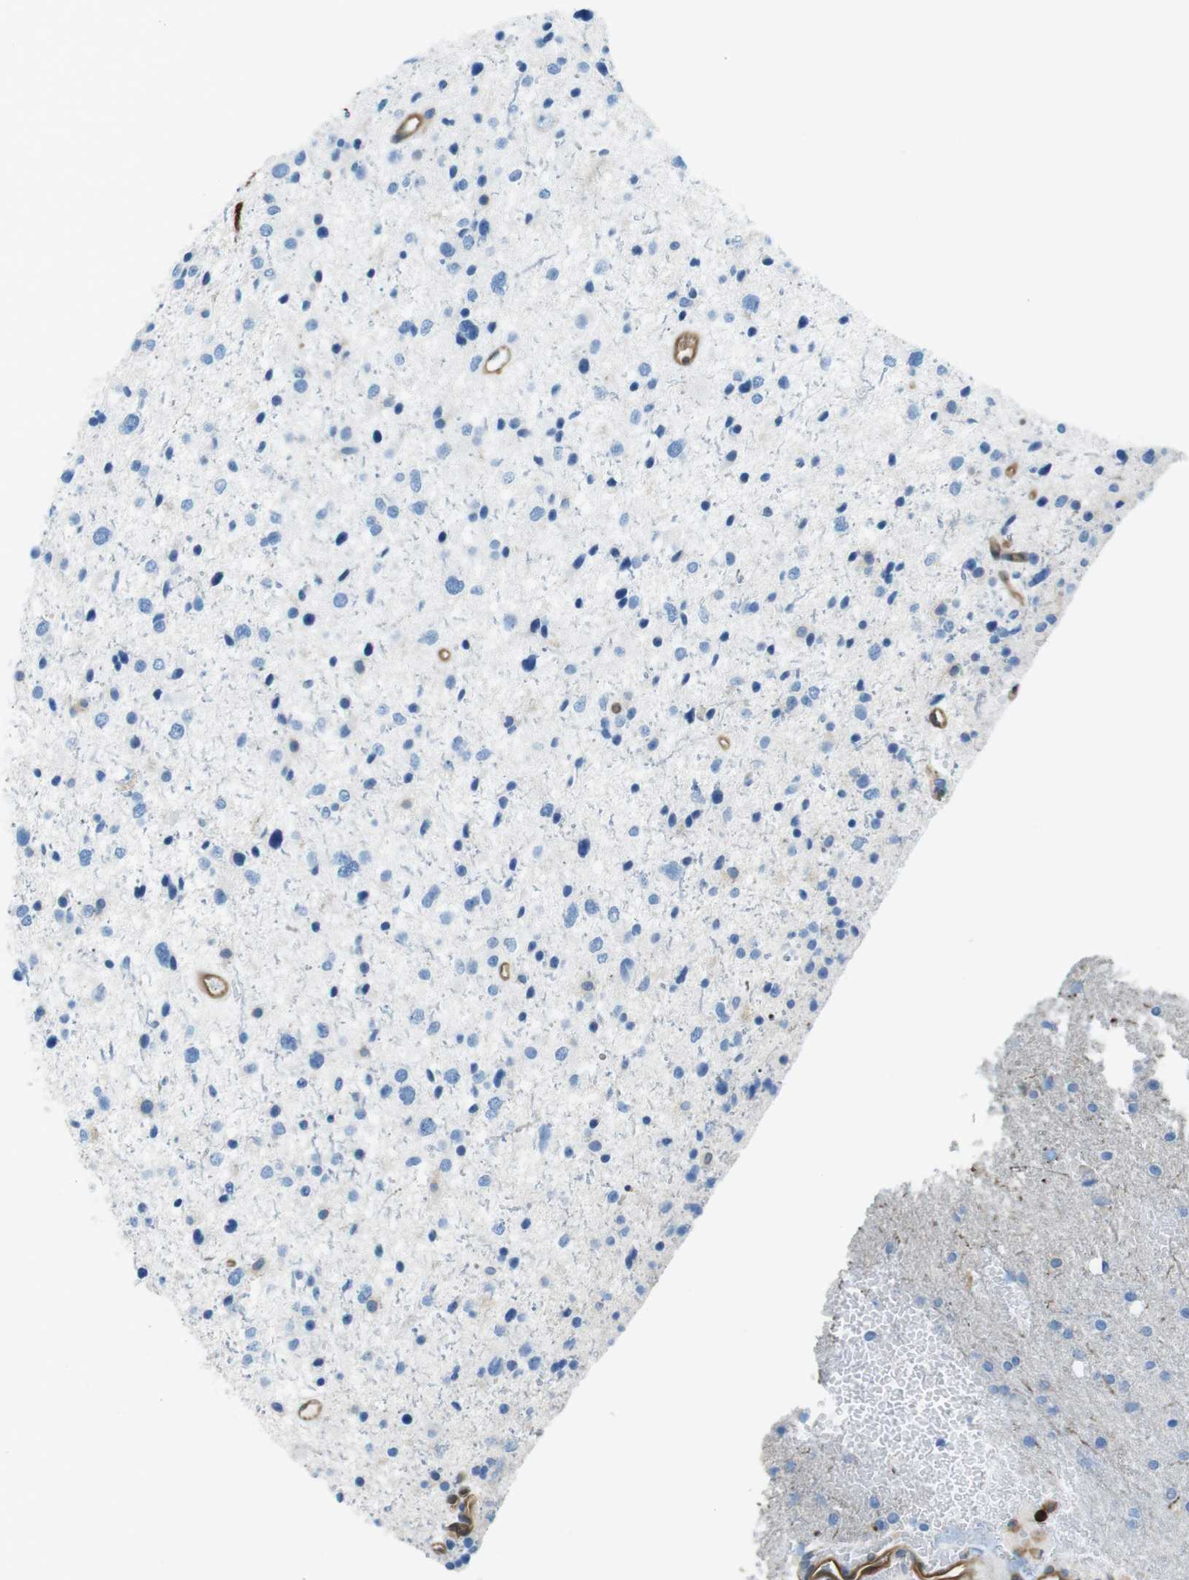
{"staining": {"intensity": "negative", "quantity": "none", "location": "none"}, "tissue": "glioma", "cell_type": "Tumor cells", "image_type": "cancer", "snomed": [{"axis": "morphology", "description": "Glioma, malignant, Low grade"}, {"axis": "topography", "description": "Brain"}], "caption": "High magnification brightfield microscopy of glioma stained with DAB (3,3'-diaminobenzidine) (brown) and counterstained with hematoxylin (blue): tumor cells show no significant staining.", "gene": "TES", "patient": {"sex": "female", "age": 37}}